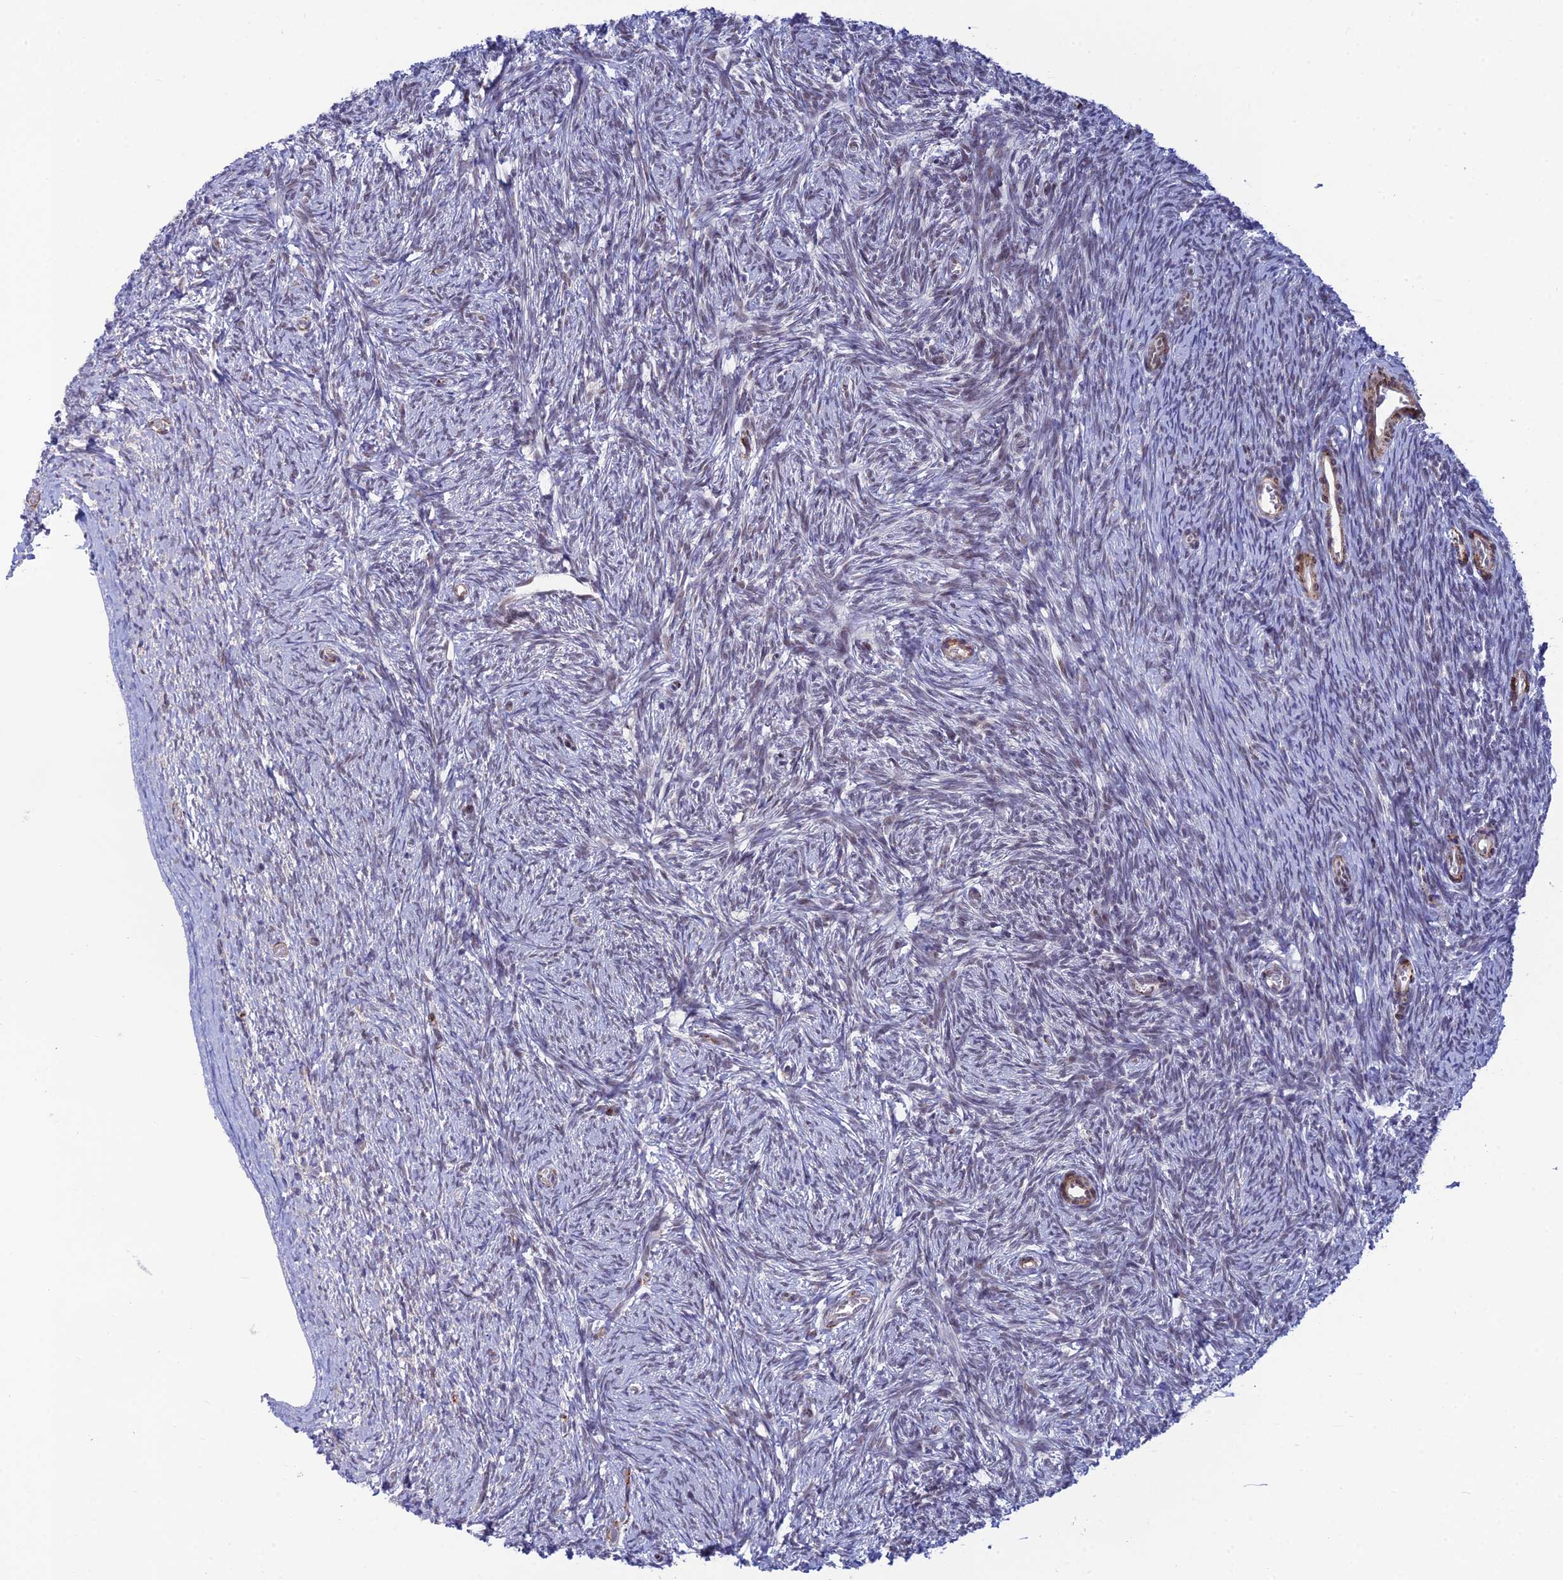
{"staining": {"intensity": "negative", "quantity": "none", "location": "none"}, "tissue": "ovary", "cell_type": "Ovarian stroma cells", "image_type": "normal", "snomed": [{"axis": "morphology", "description": "Normal tissue, NOS"}, {"axis": "topography", "description": "Ovary"}], "caption": "Image shows no significant protein staining in ovarian stroma cells of benign ovary.", "gene": "CLK4", "patient": {"sex": "female", "age": 44}}